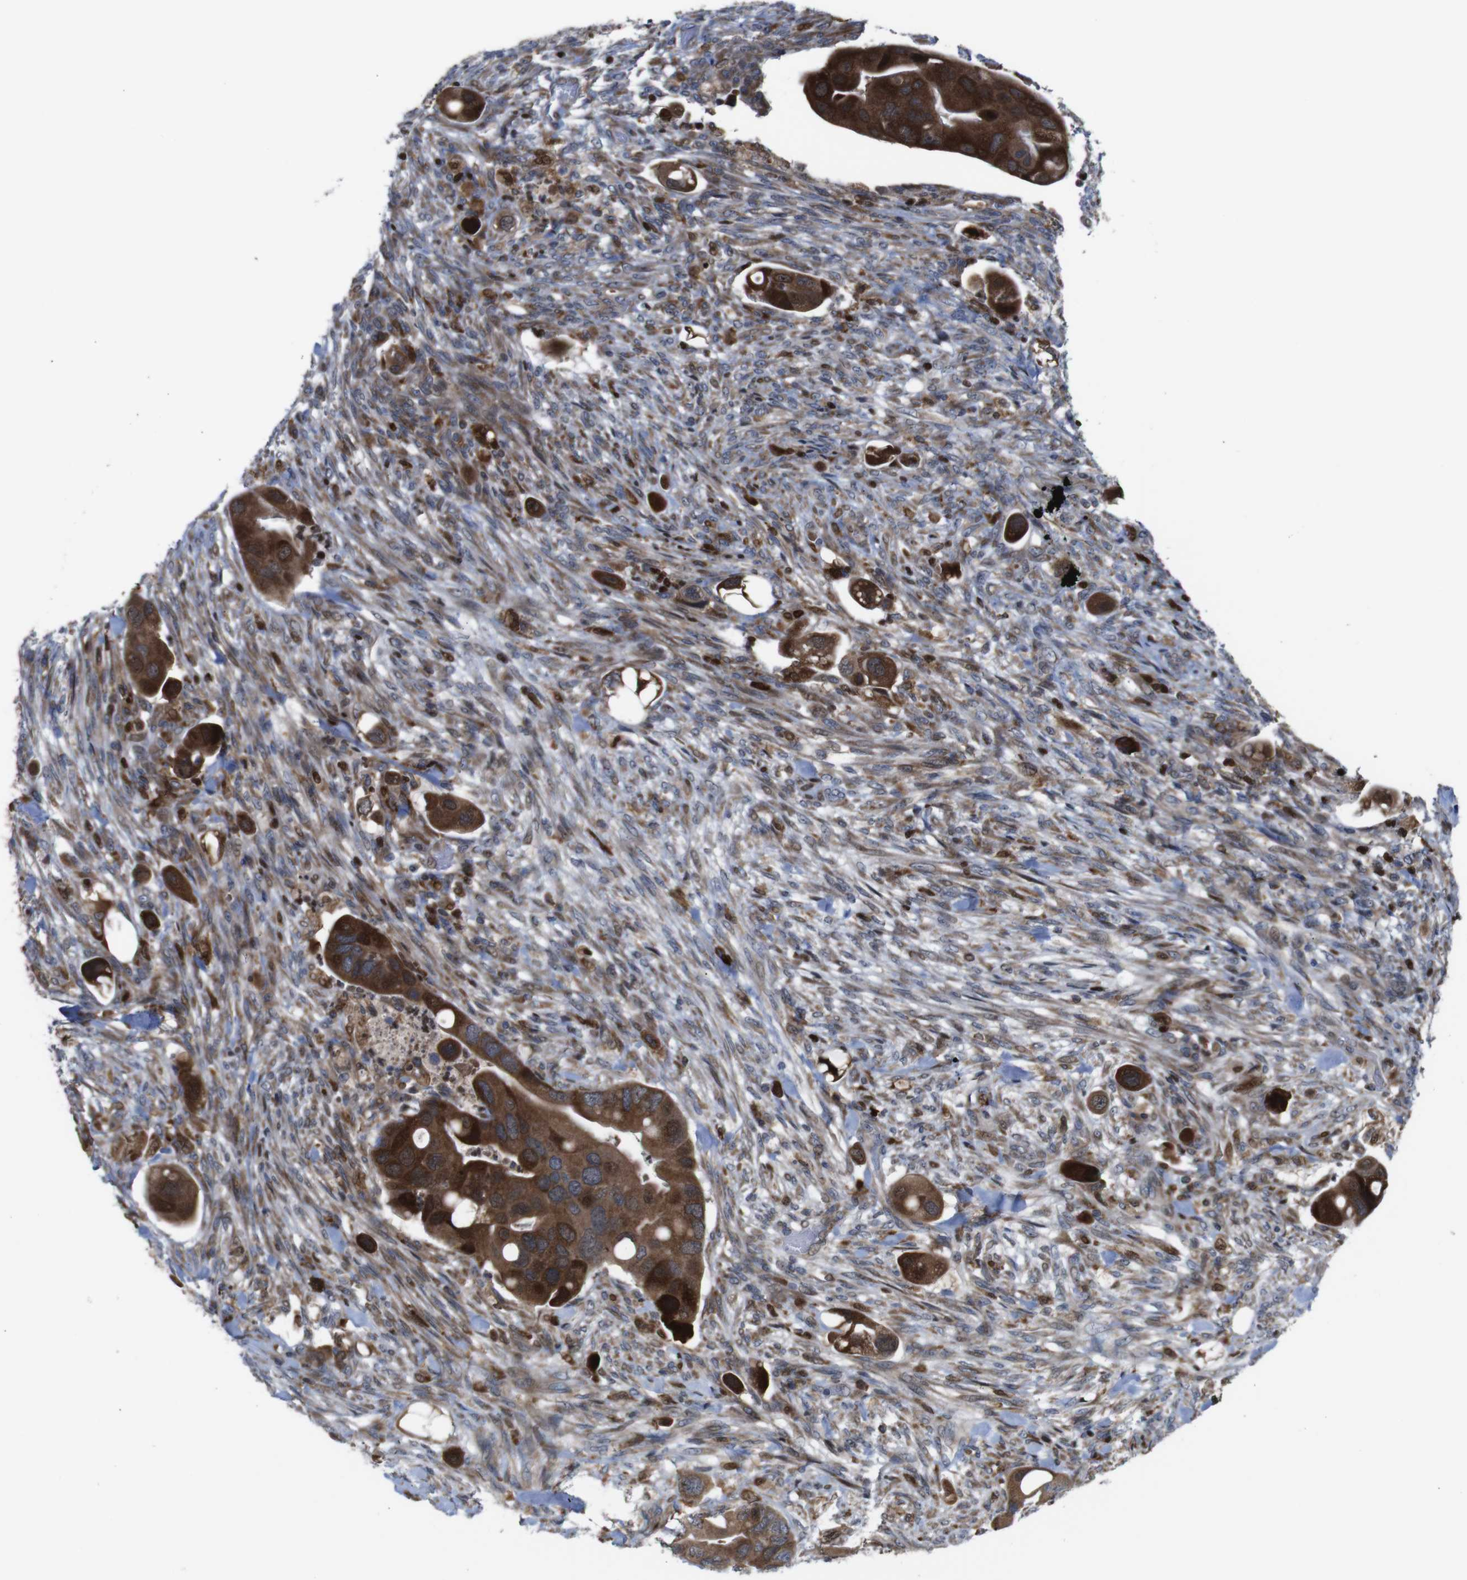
{"staining": {"intensity": "strong", "quantity": ">75%", "location": "cytoplasmic/membranous"}, "tissue": "colorectal cancer", "cell_type": "Tumor cells", "image_type": "cancer", "snomed": [{"axis": "morphology", "description": "Adenocarcinoma, NOS"}, {"axis": "topography", "description": "Rectum"}], "caption": "An immunohistochemistry histopathology image of neoplastic tissue is shown. Protein staining in brown labels strong cytoplasmic/membranous positivity in colorectal cancer within tumor cells.", "gene": "PTPN1", "patient": {"sex": "female", "age": 57}}